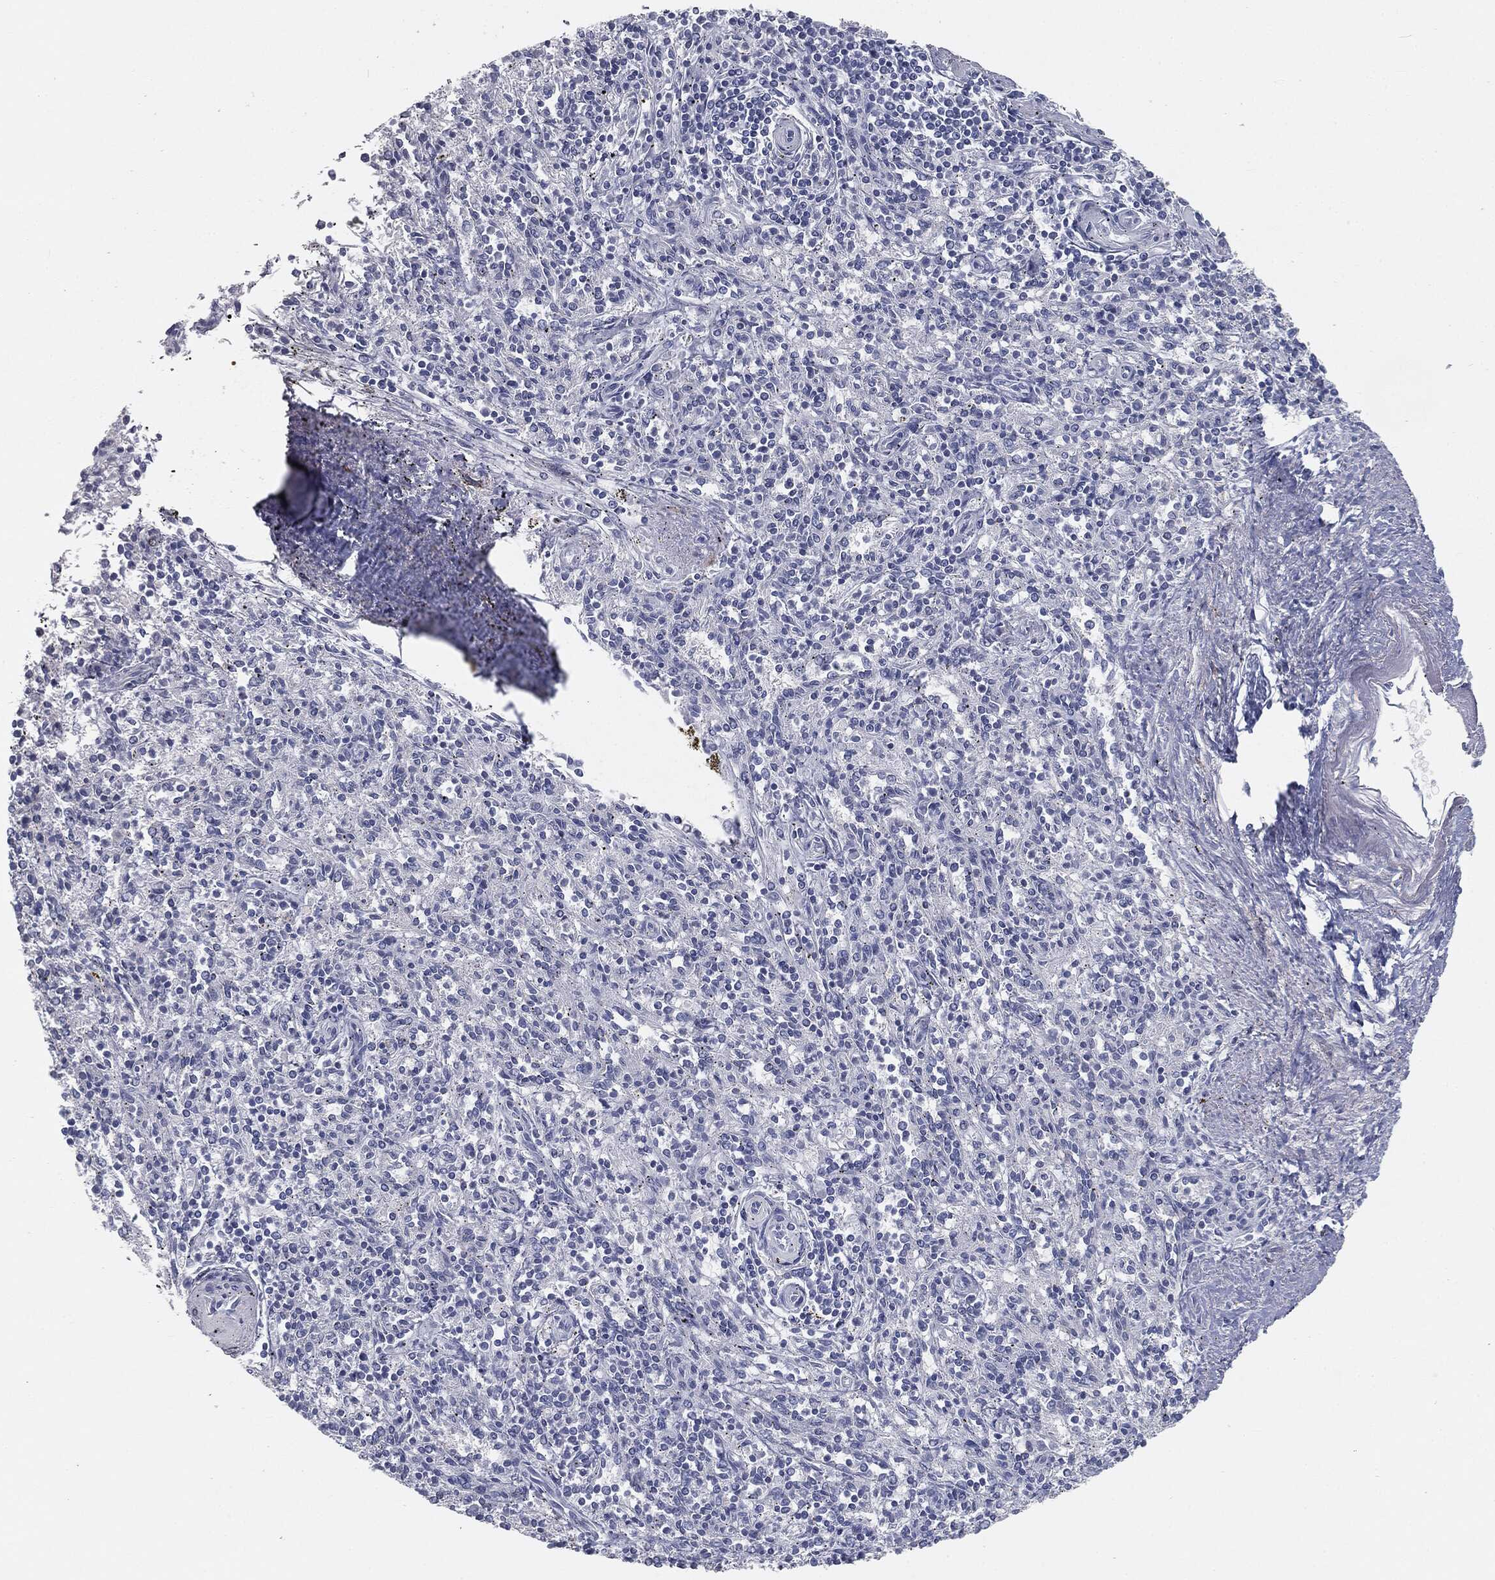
{"staining": {"intensity": "negative", "quantity": "none", "location": "none"}, "tissue": "spleen", "cell_type": "Cells in red pulp", "image_type": "normal", "snomed": [{"axis": "morphology", "description": "Normal tissue, NOS"}, {"axis": "topography", "description": "Spleen"}], "caption": "Protein analysis of normal spleen displays no significant expression in cells in red pulp.", "gene": "CAV3", "patient": {"sex": "male", "age": 69}}